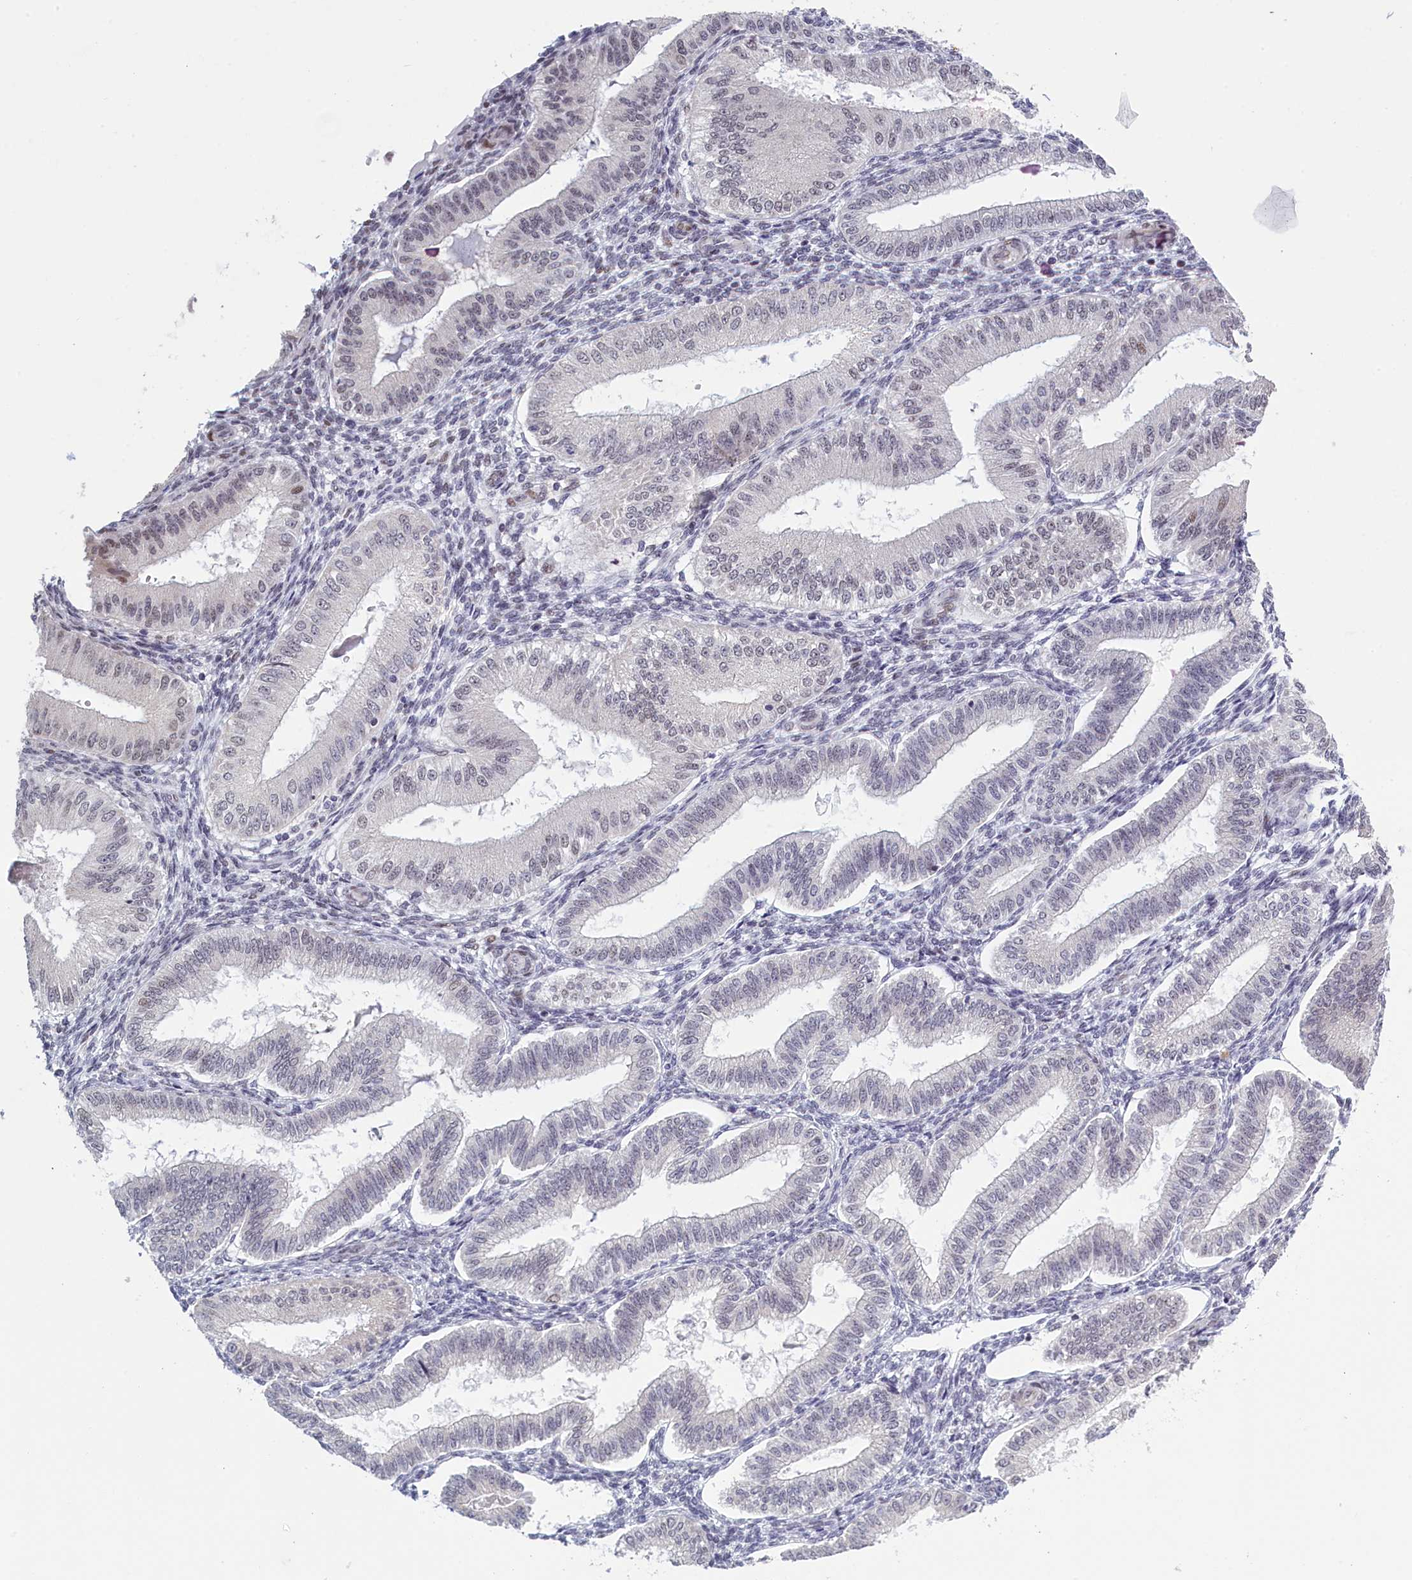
{"staining": {"intensity": "negative", "quantity": "none", "location": "none"}, "tissue": "endometrium", "cell_type": "Cells in endometrial stroma", "image_type": "normal", "snomed": [{"axis": "morphology", "description": "Normal tissue, NOS"}, {"axis": "topography", "description": "Endometrium"}], "caption": "High magnification brightfield microscopy of benign endometrium stained with DAB (3,3'-diaminobenzidine) (brown) and counterstained with hematoxylin (blue): cells in endometrial stroma show no significant expression.", "gene": "ATF7IP2", "patient": {"sex": "female", "age": 39}}